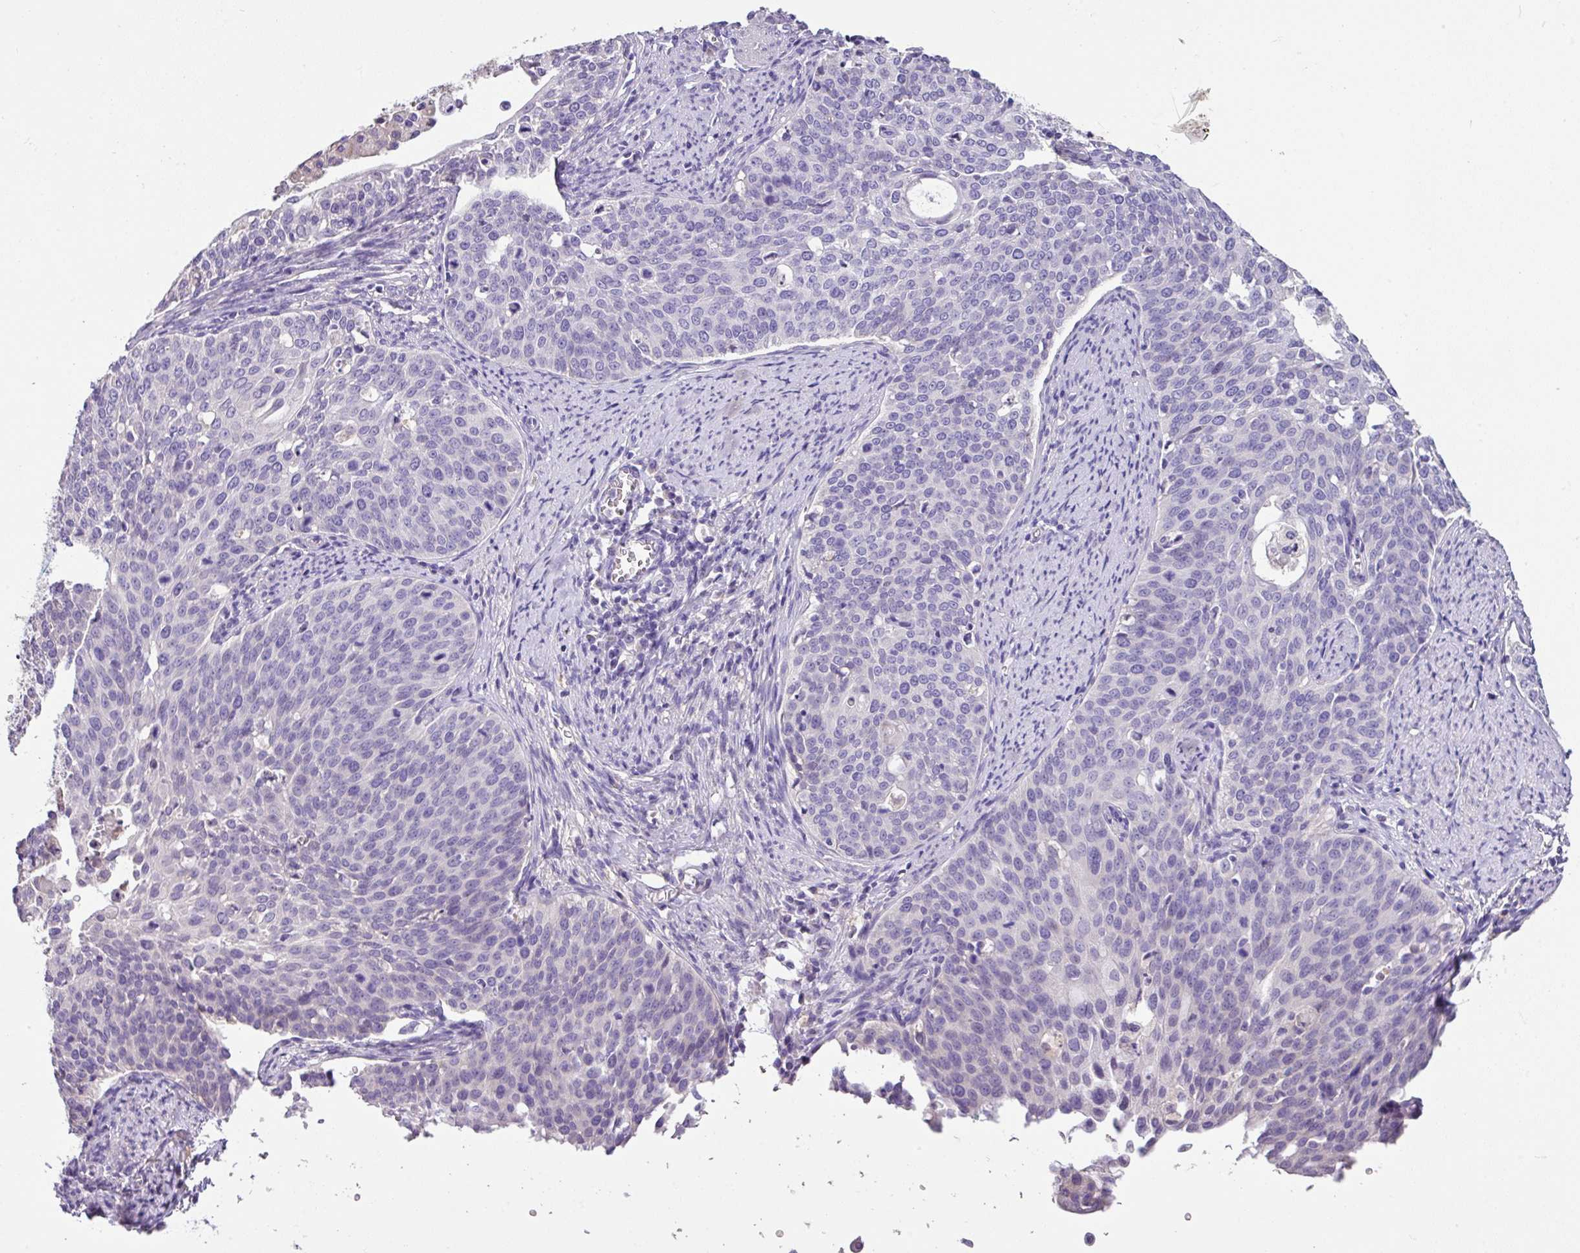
{"staining": {"intensity": "negative", "quantity": "none", "location": "none"}, "tissue": "cervical cancer", "cell_type": "Tumor cells", "image_type": "cancer", "snomed": [{"axis": "morphology", "description": "Squamous cell carcinoma, NOS"}, {"axis": "topography", "description": "Cervix"}], "caption": "This histopathology image is of cervical squamous cell carcinoma stained with immunohistochemistry (IHC) to label a protein in brown with the nuclei are counter-stained blue. There is no staining in tumor cells.", "gene": "ZG16", "patient": {"sex": "female", "age": 44}}